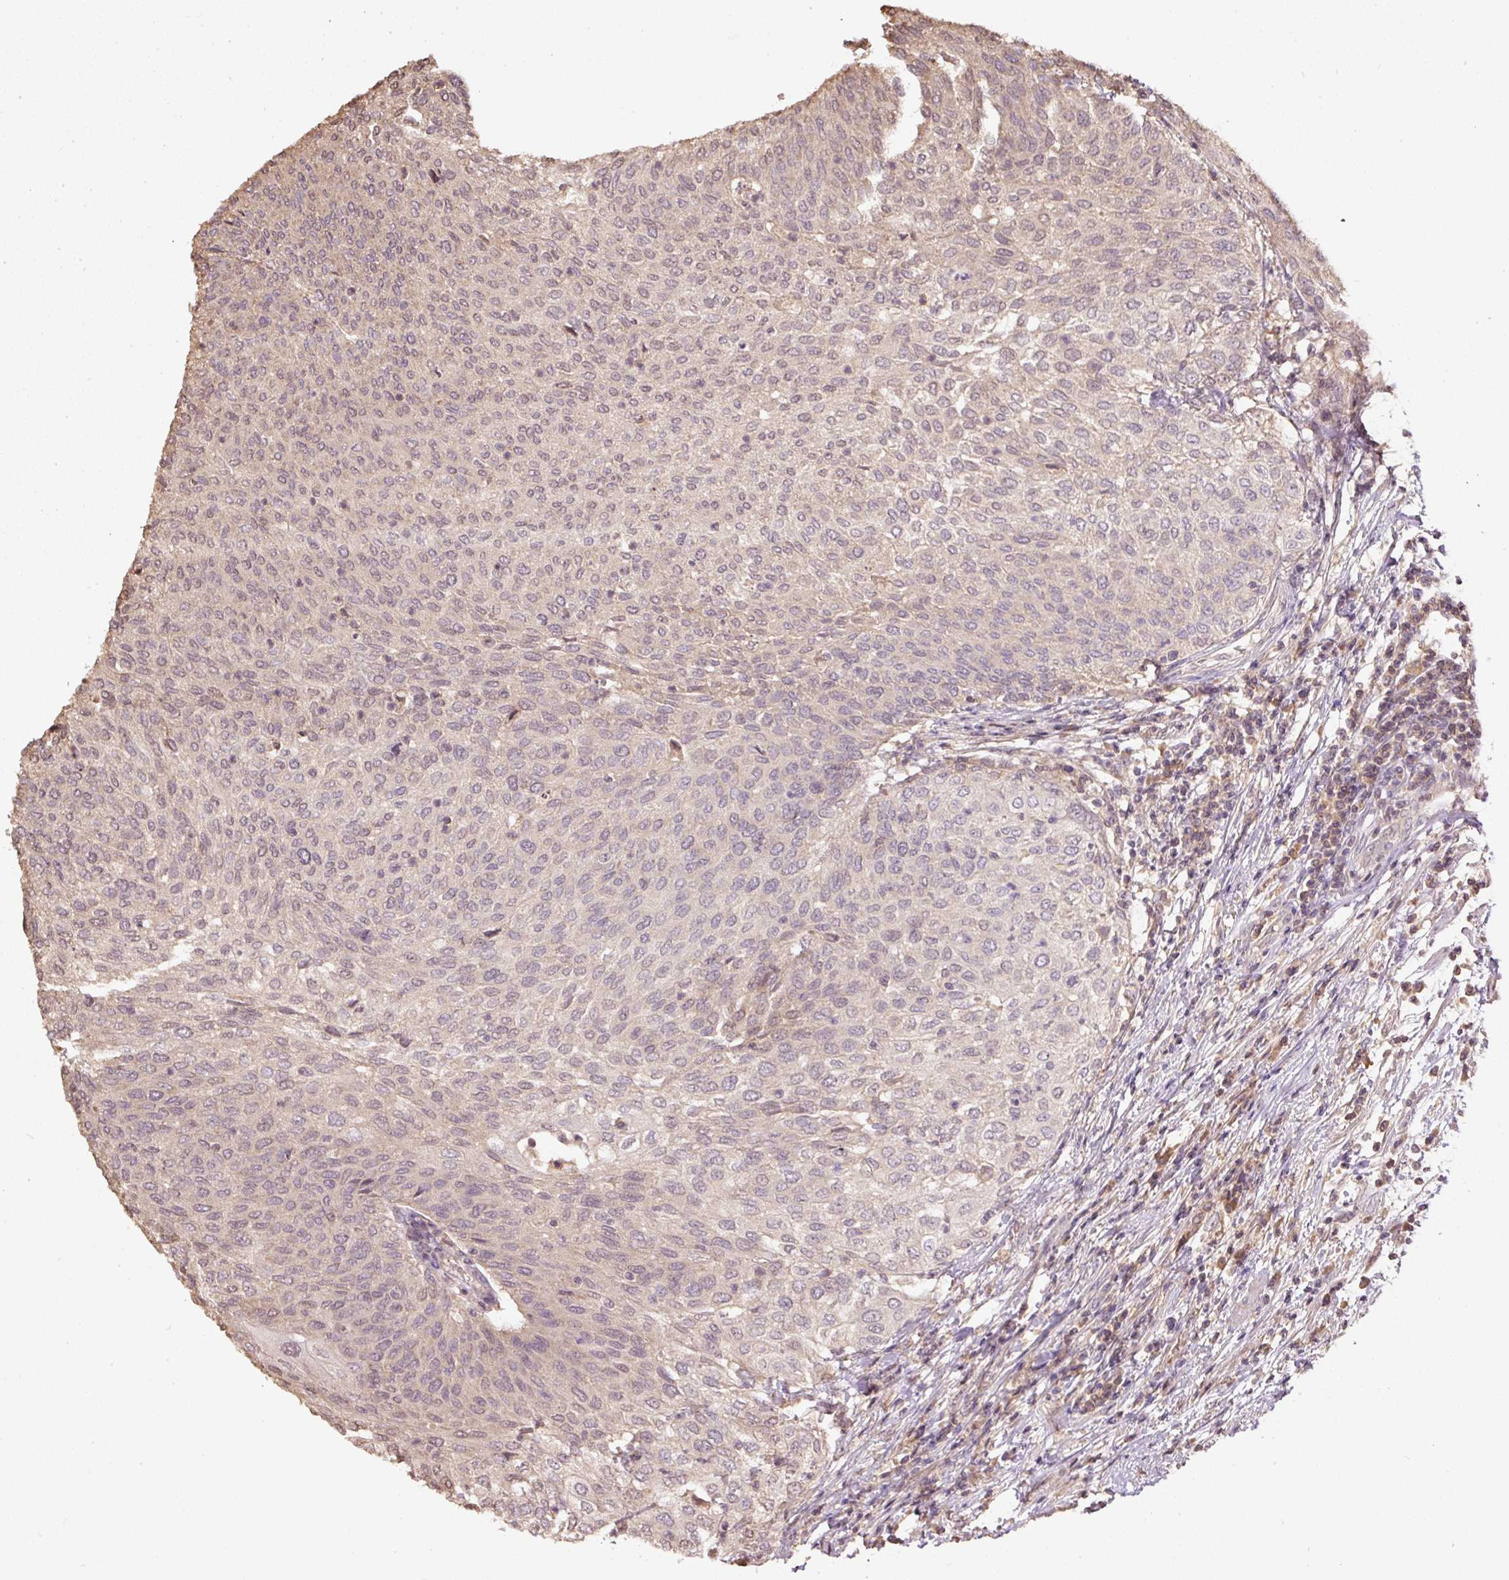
{"staining": {"intensity": "weak", "quantity": "25%-75%", "location": "cytoplasmic/membranous,nuclear"}, "tissue": "urothelial cancer", "cell_type": "Tumor cells", "image_type": "cancer", "snomed": [{"axis": "morphology", "description": "Urothelial carcinoma, Low grade"}, {"axis": "topography", "description": "Urinary bladder"}], "caption": "DAB (3,3'-diaminobenzidine) immunohistochemical staining of human urothelial cancer demonstrates weak cytoplasmic/membranous and nuclear protein positivity in approximately 25%-75% of tumor cells.", "gene": "TMEM170B", "patient": {"sex": "female", "age": 79}}